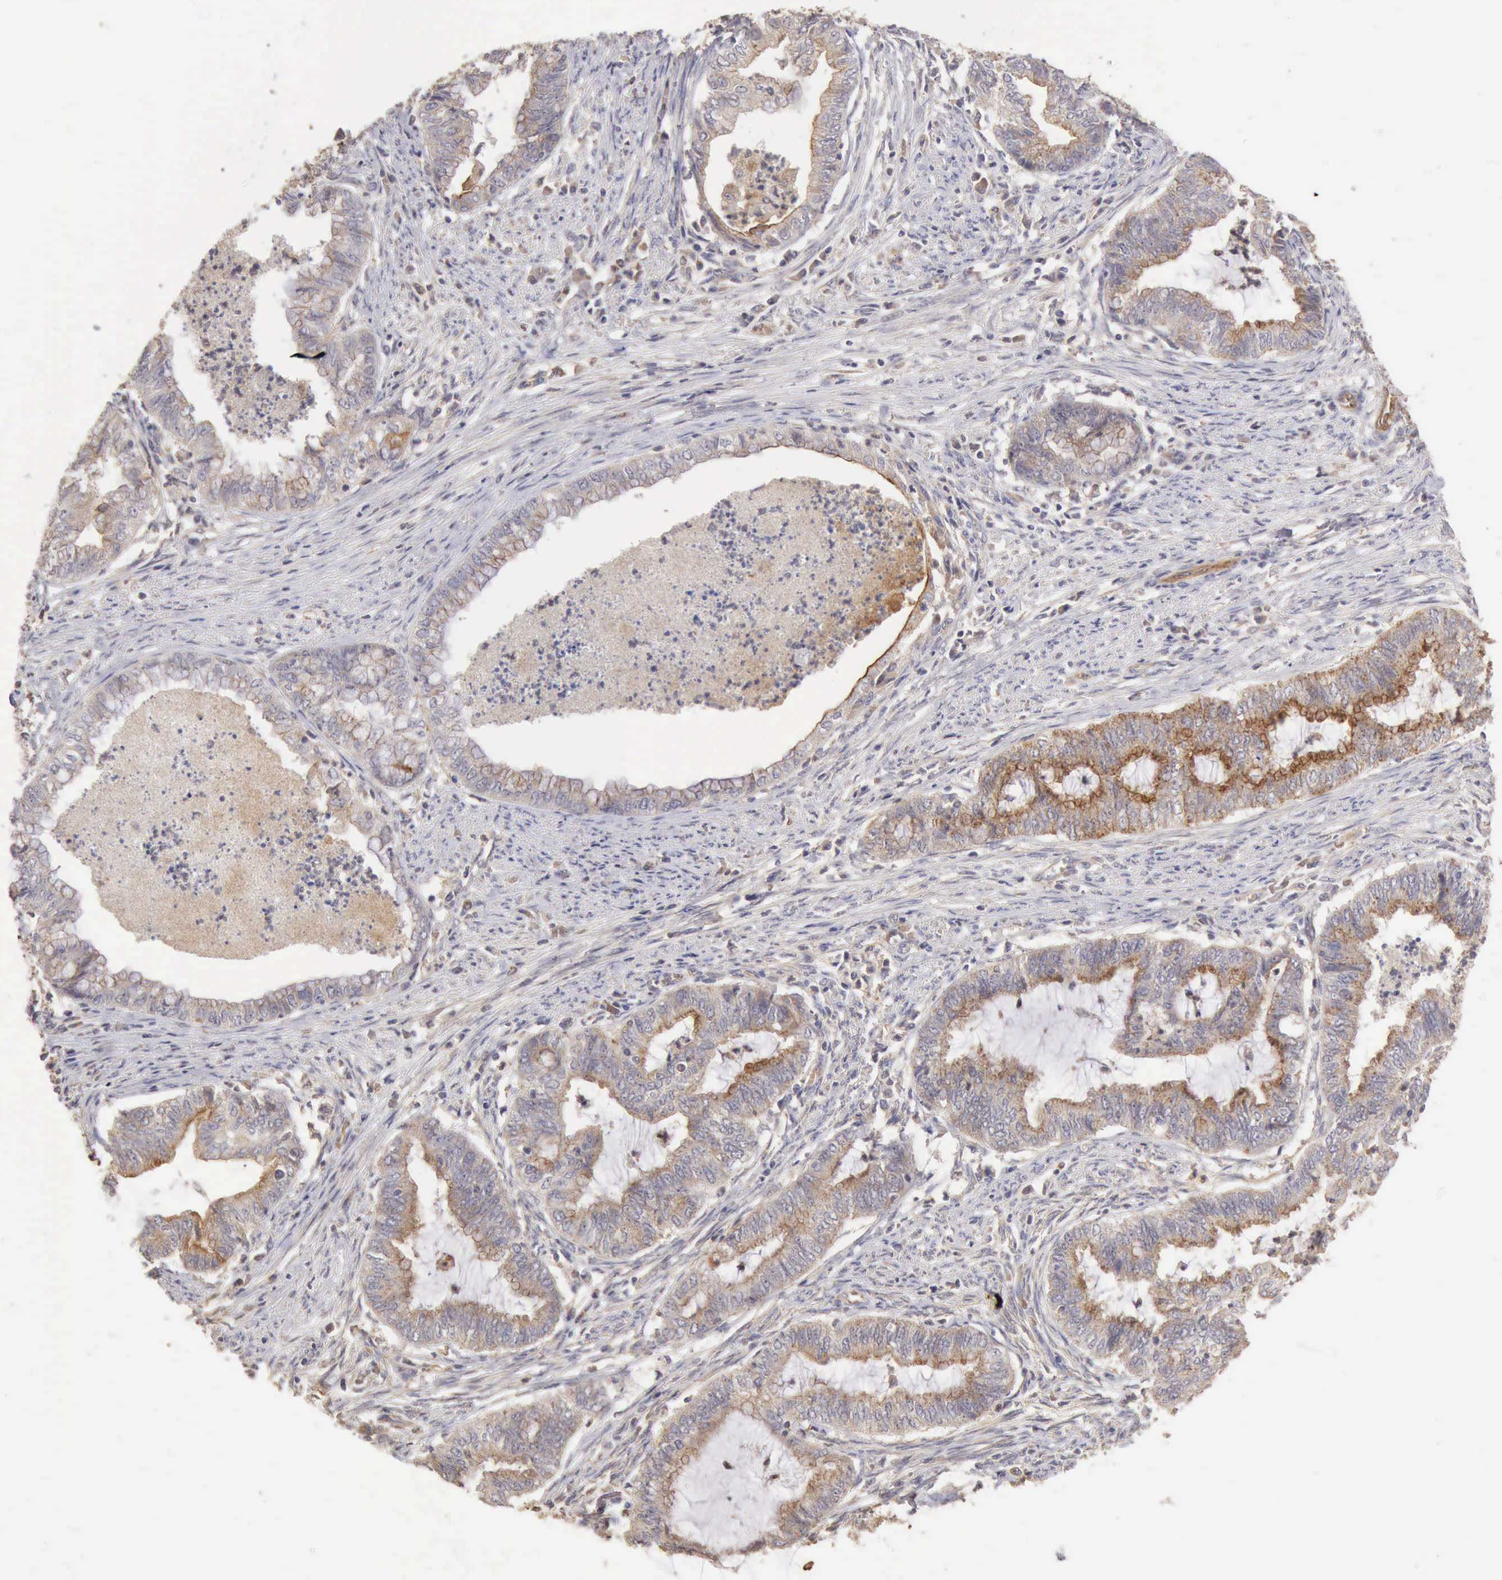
{"staining": {"intensity": "negative", "quantity": "none", "location": "none"}, "tissue": "endometrial cancer", "cell_type": "Tumor cells", "image_type": "cancer", "snomed": [{"axis": "morphology", "description": "Necrosis, NOS"}, {"axis": "morphology", "description": "Adenocarcinoma, NOS"}, {"axis": "topography", "description": "Endometrium"}], "caption": "IHC of endometrial cancer exhibits no staining in tumor cells.", "gene": "BMX", "patient": {"sex": "female", "age": 79}}